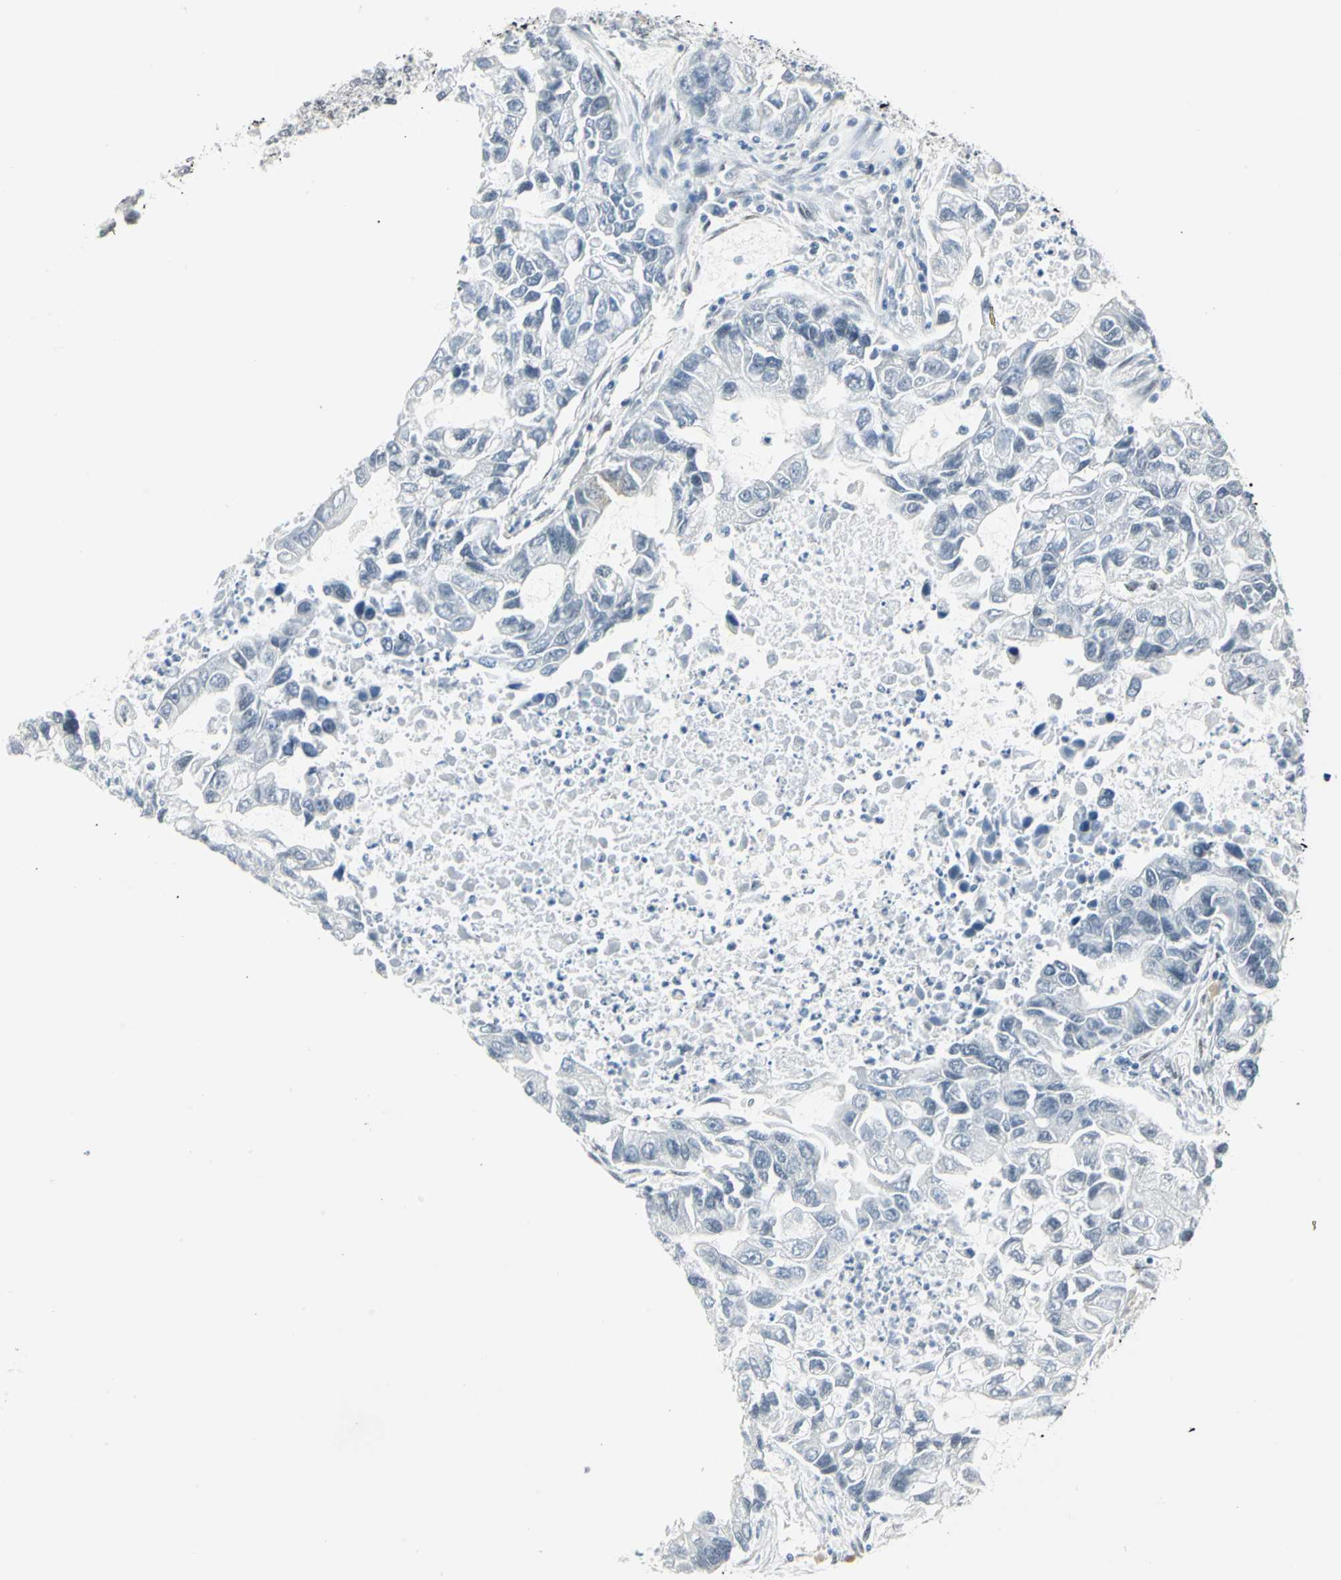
{"staining": {"intensity": "negative", "quantity": "none", "location": "none"}, "tissue": "lung cancer", "cell_type": "Tumor cells", "image_type": "cancer", "snomed": [{"axis": "morphology", "description": "Adenocarcinoma, NOS"}, {"axis": "topography", "description": "Lung"}], "caption": "Tumor cells are negative for protein expression in human lung adenocarcinoma.", "gene": "MEIS2", "patient": {"sex": "female", "age": 51}}